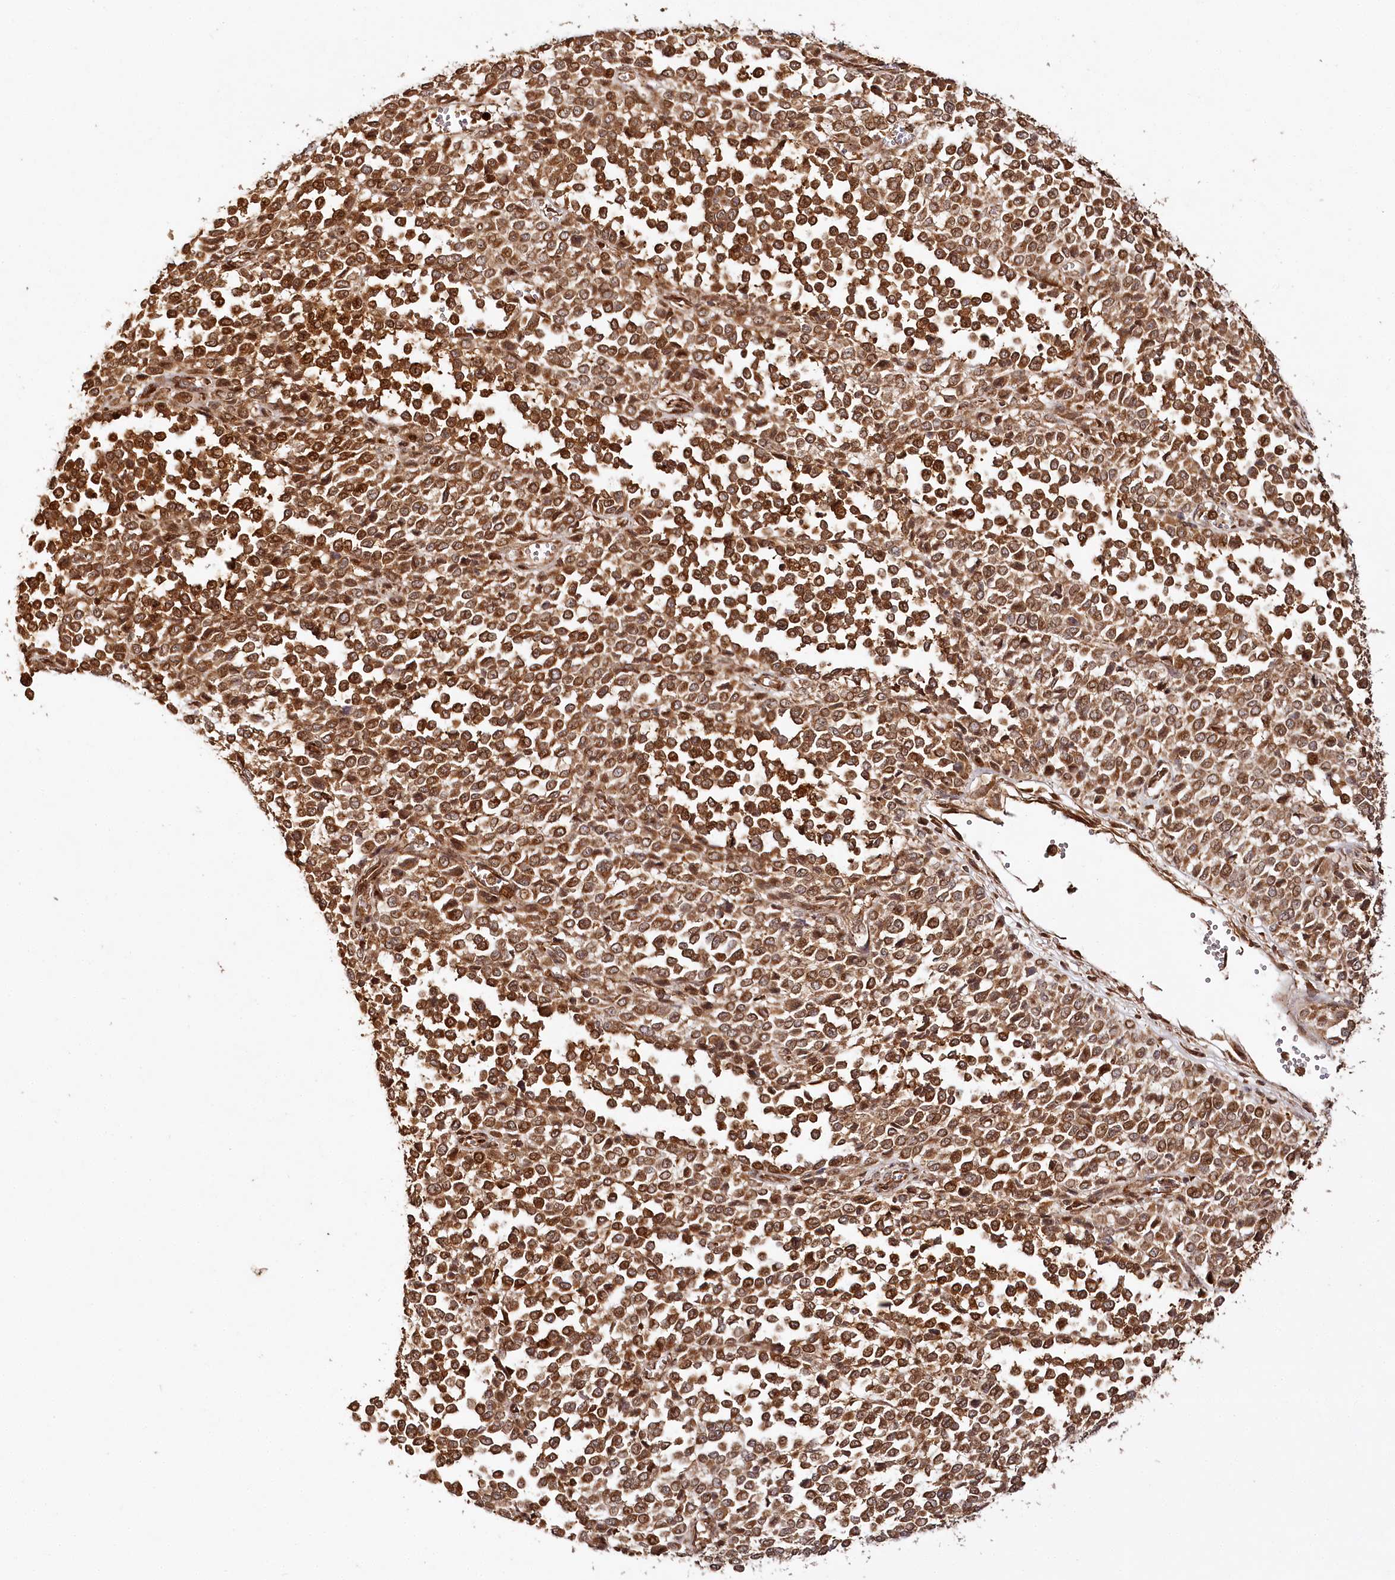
{"staining": {"intensity": "strong", "quantity": ">75%", "location": "cytoplasmic/membranous,nuclear"}, "tissue": "melanoma", "cell_type": "Tumor cells", "image_type": "cancer", "snomed": [{"axis": "morphology", "description": "Malignant melanoma, Metastatic site"}, {"axis": "topography", "description": "Pancreas"}], "caption": "Protein expression analysis of melanoma displays strong cytoplasmic/membranous and nuclear staining in about >75% of tumor cells.", "gene": "ULK2", "patient": {"sex": "female", "age": 30}}